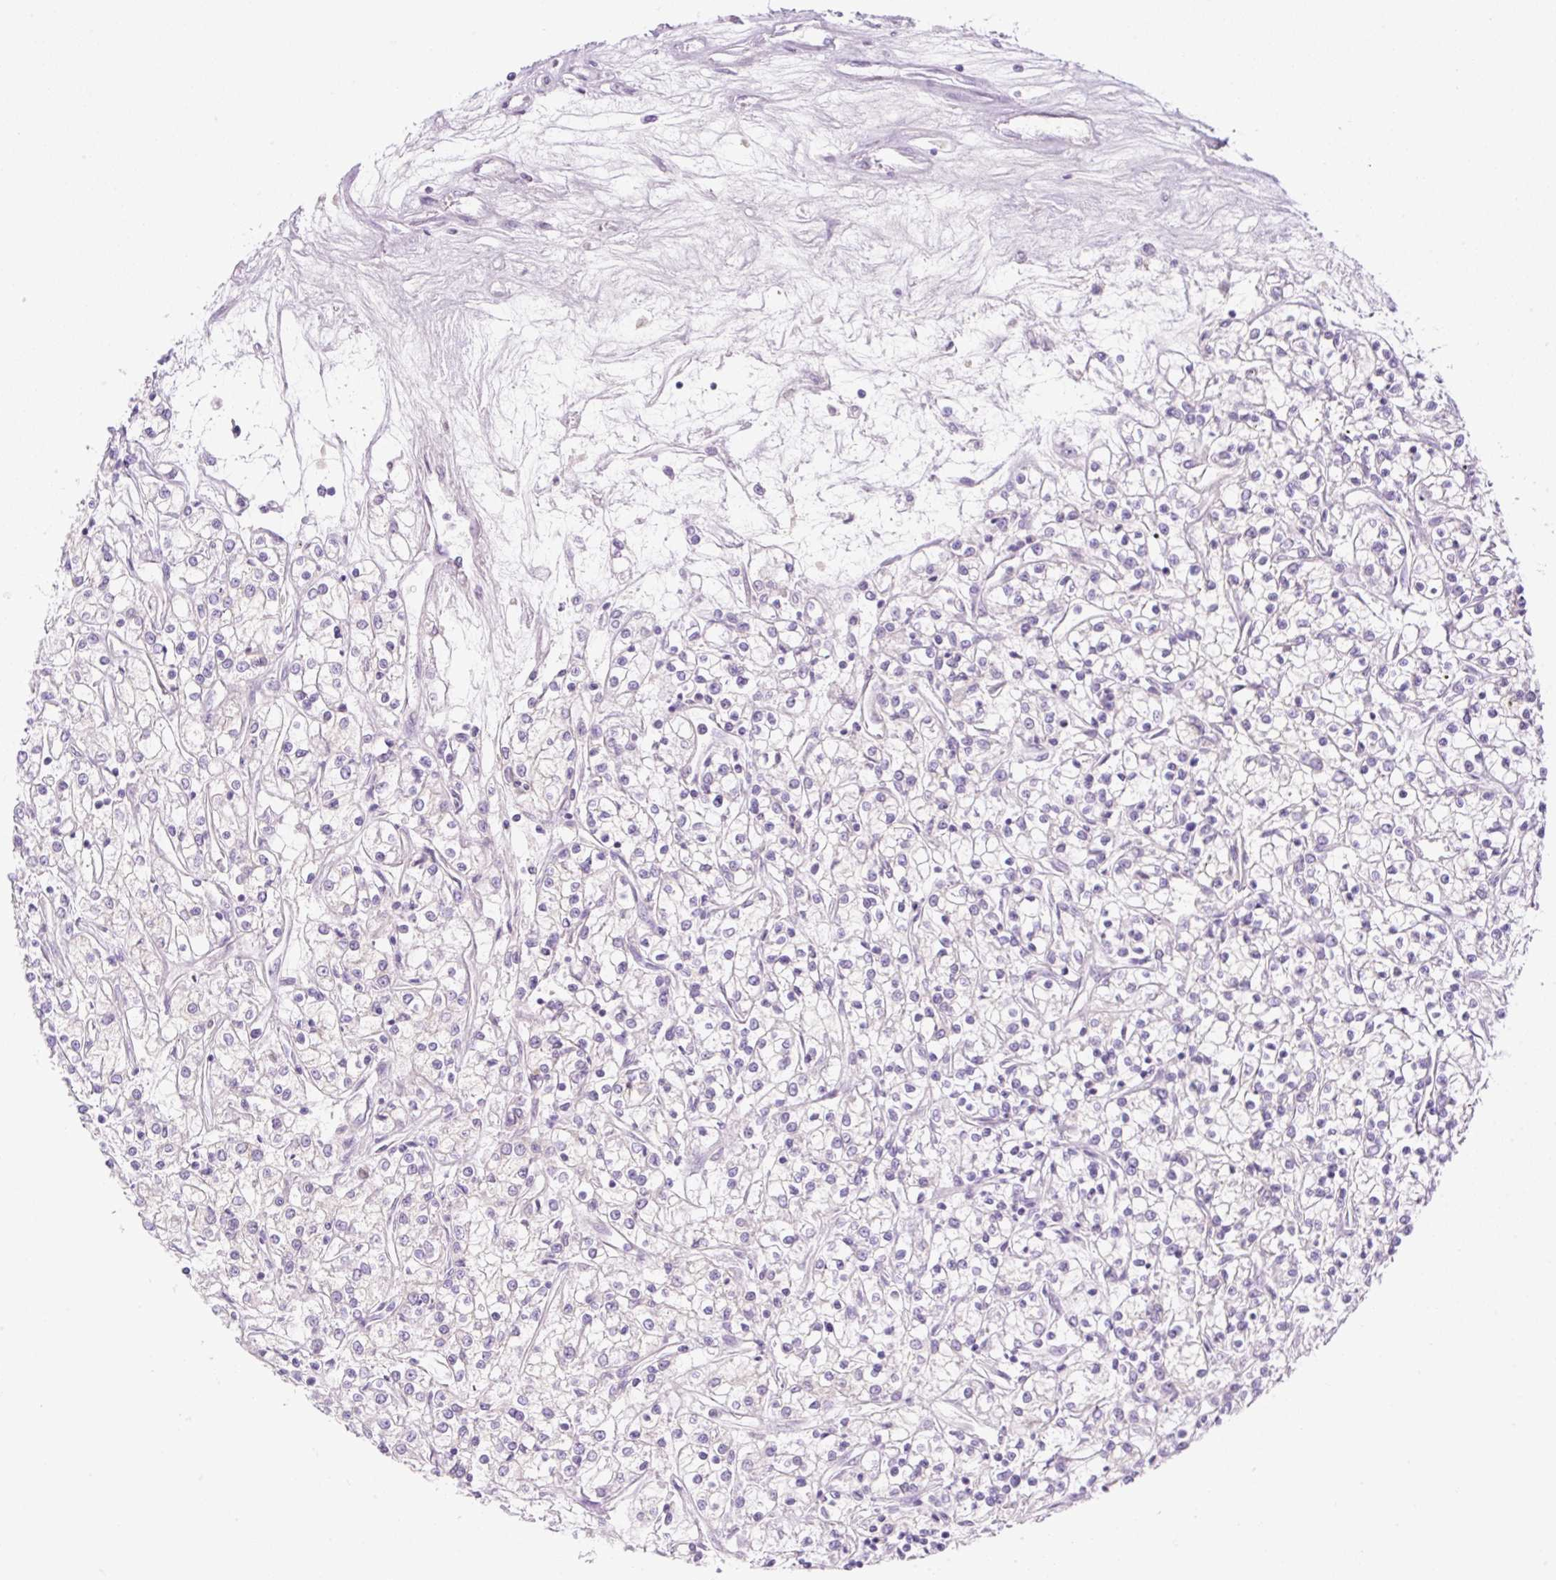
{"staining": {"intensity": "negative", "quantity": "none", "location": "none"}, "tissue": "renal cancer", "cell_type": "Tumor cells", "image_type": "cancer", "snomed": [{"axis": "morphology", "description": "Adenocarcinoma, NOS"}, {"axis": "topography", "description": "Kidney"}], "caption": "This is an IHC histopathology image of renal adenocarcinoma. There is no expression in tumor cells.", "gene": "PALM3", "patient": {"sex": "female", "age": 59}}